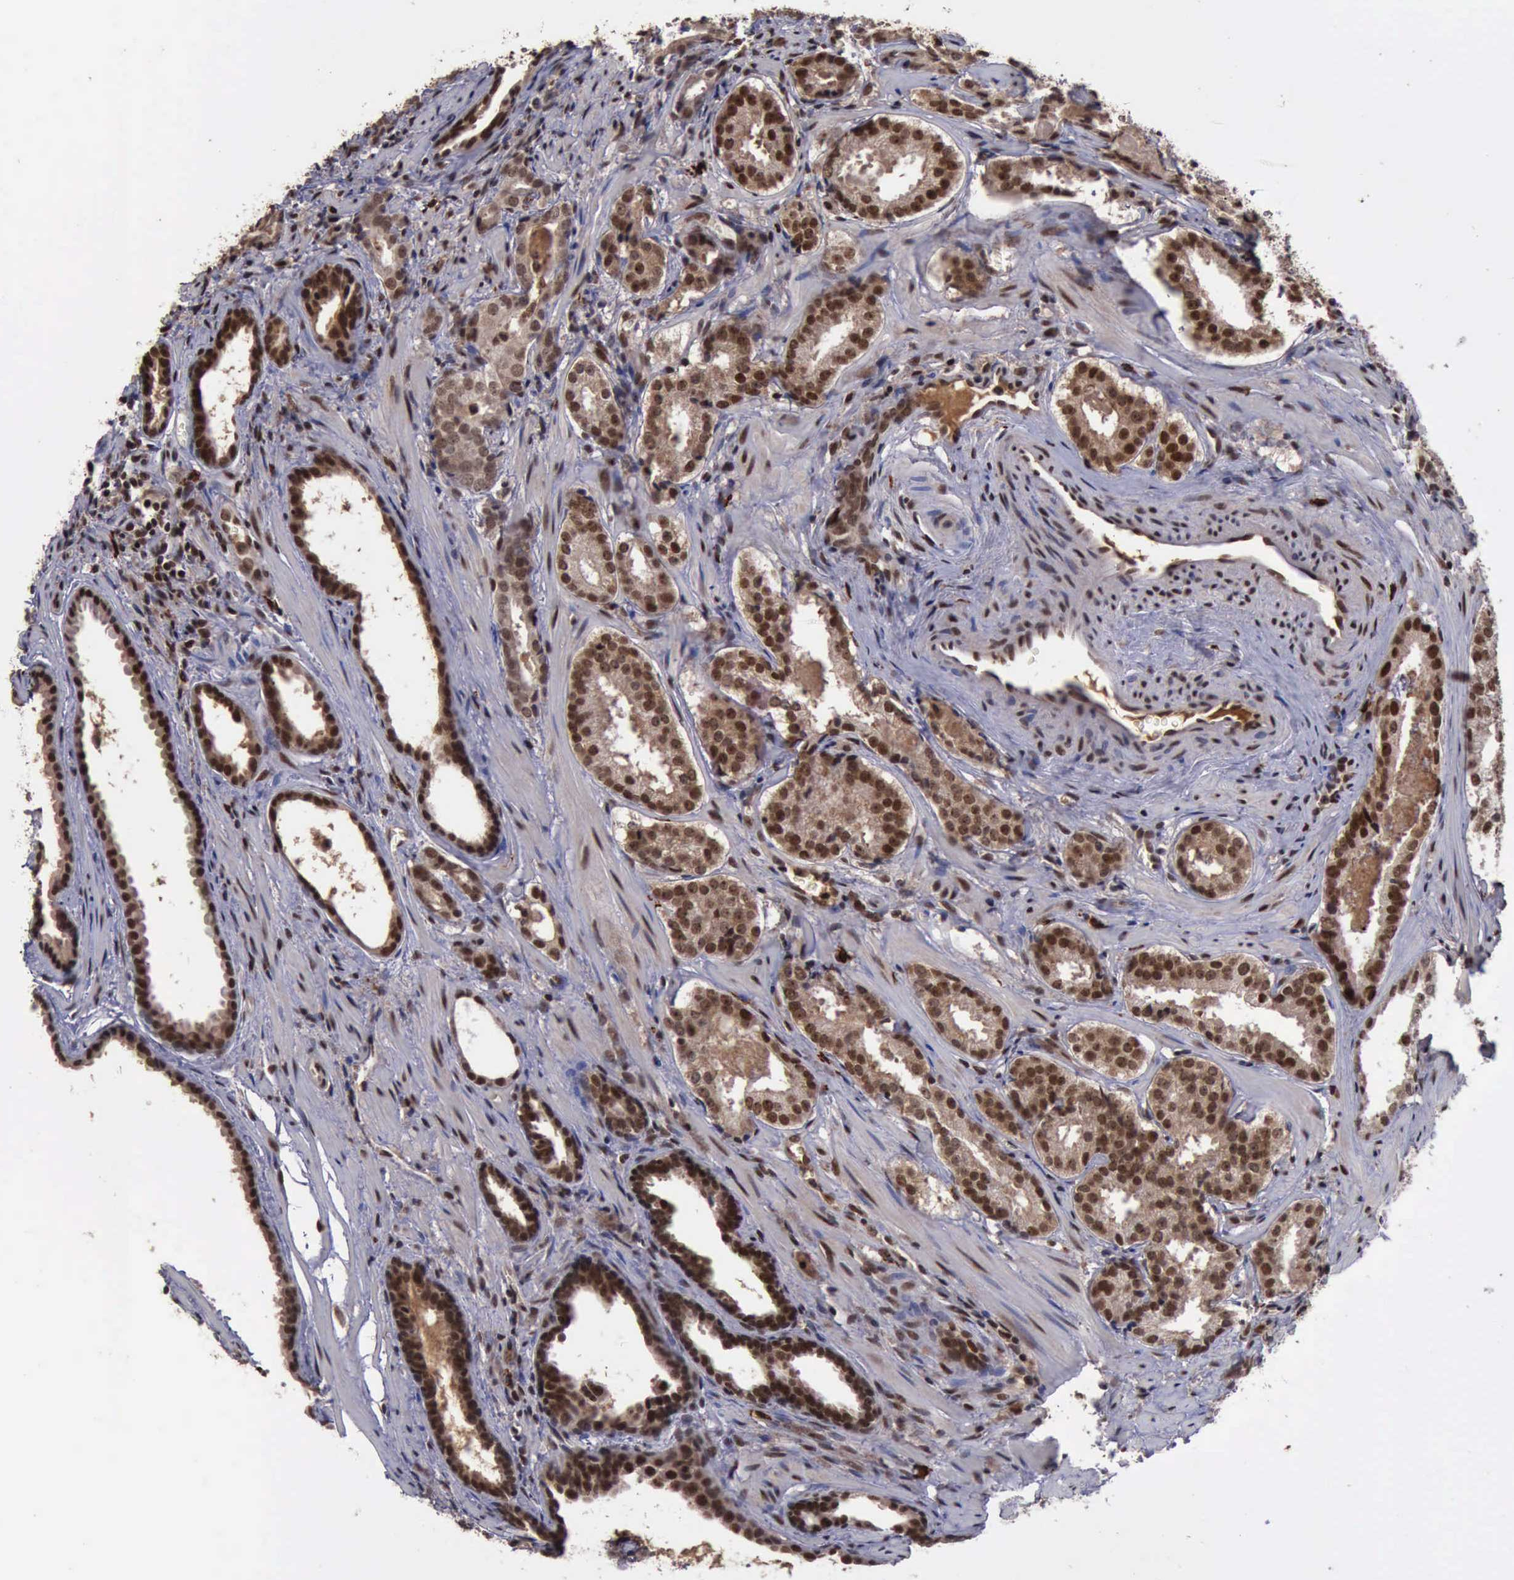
{"staining": {"intensity": "strong", "quantity": ">75%", "location": "cytoplasmic/membranous,nuclear"}, "tissue": "prostate cancer", "cell_type": "Tumor cells", "image_type": "cancer", "snomed": [{"axis": "morphology", "description": "Adenocarcinoma, Medium grade"}, {"axis": "topography", "description": "Prostate"}], "caption": "Immunohistochemistry (IHC) (DAB) staining of human prostate cancer (adenocarcinoma (medium-grade)) displays strong cytoplasmic/membranous and nuclear protein expression in approximately >75% of tumor cells.", "gene": "TRMT2A", "patient": {"sex": "male", "age": 64}}